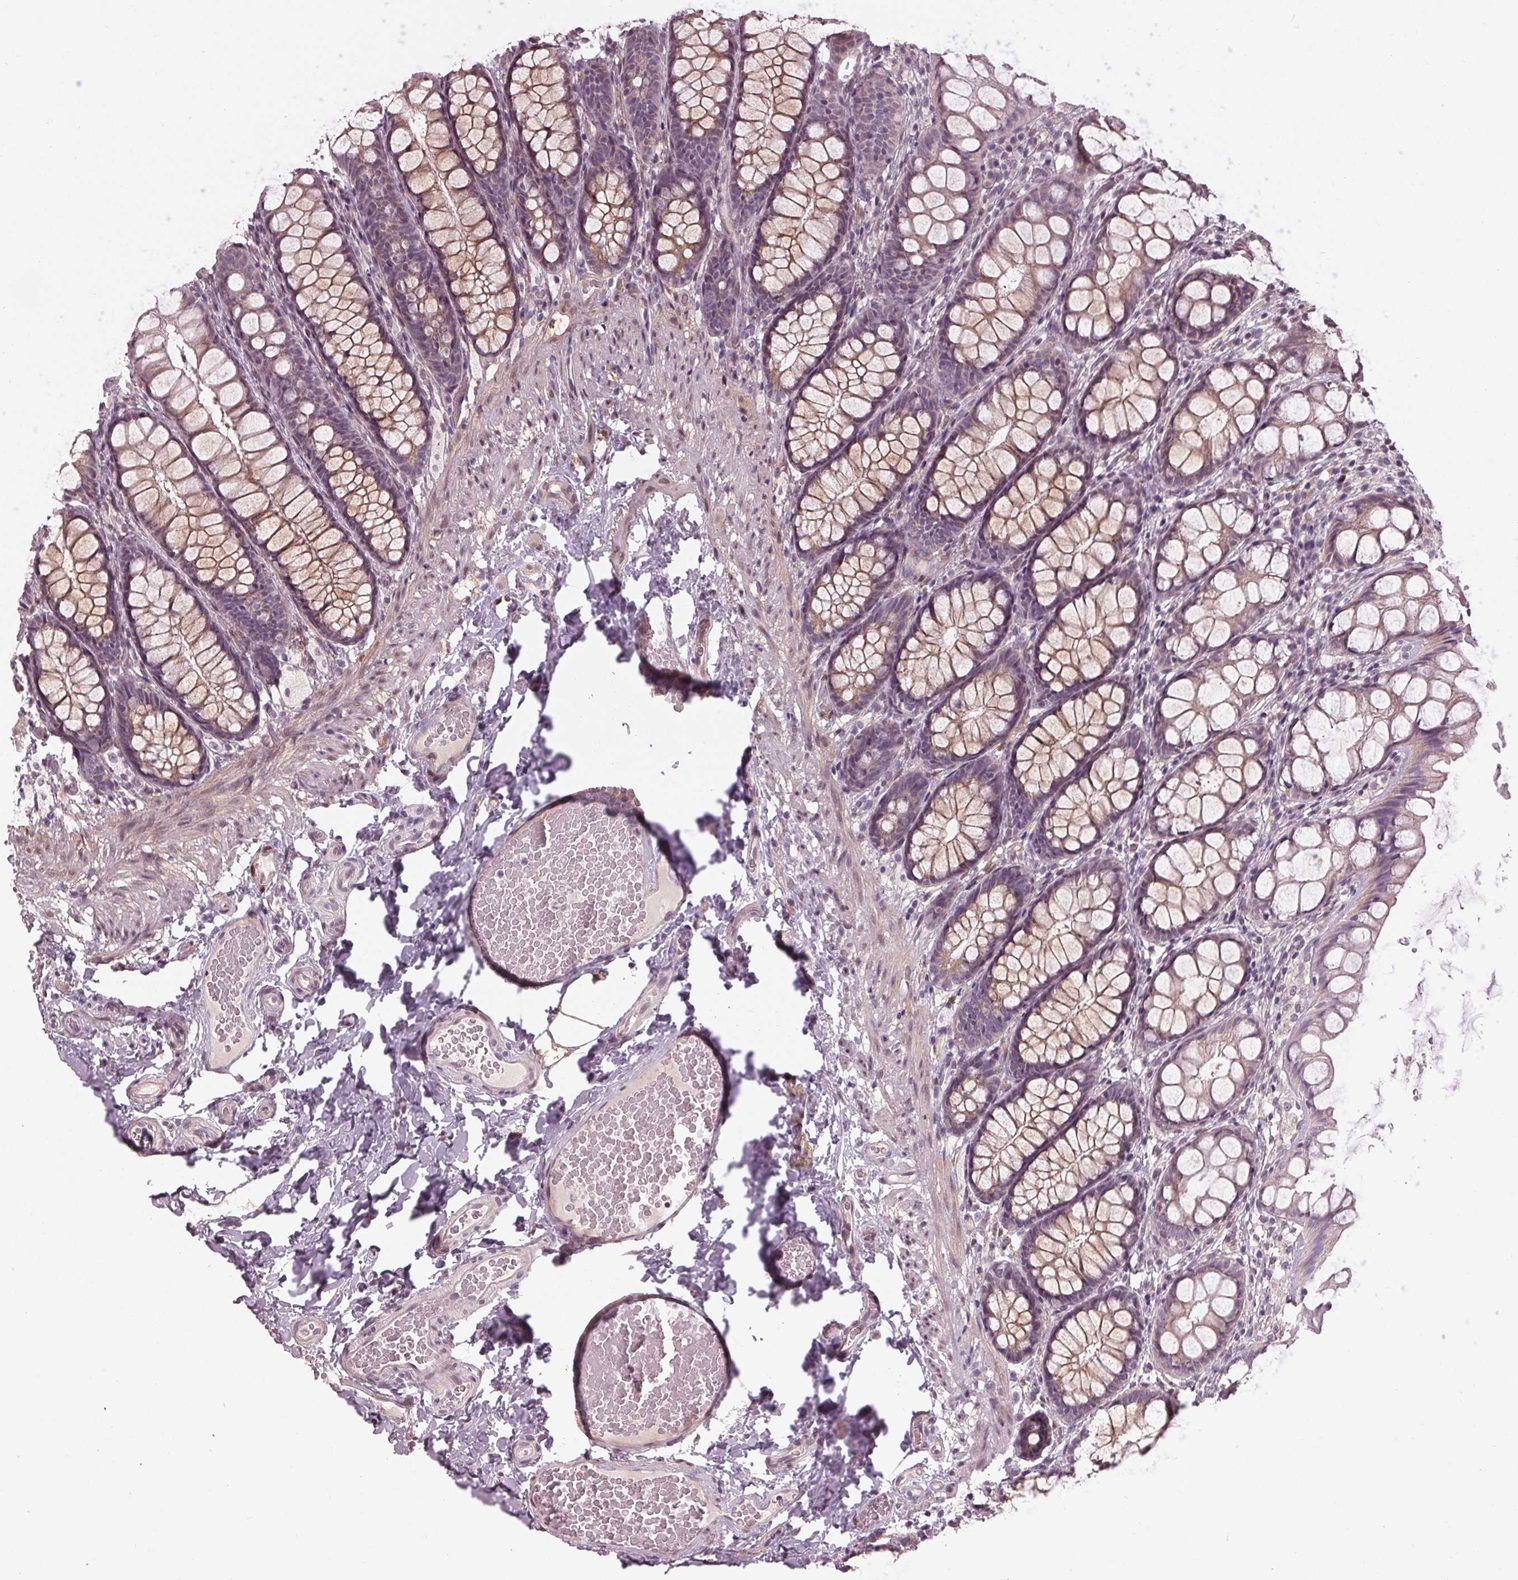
{"staining": {"intensity": "moderate", "quantity": "<25%", "location": "nuclear"}, "tissue": "colon", "cell_type": "Endothelial cells", "image_type": "normal", "snomed": [{"axis": "morphology", "description": "Normal tissue, NOS"}, {"axis": "topography", "description": "Colon"}], "caption": "High-magnification brightfield microscopy of unremarkable colon stained with DAB (3,3'-diaminobenzidine) (brown) and counterstained with hematoxylin (blue). endothelial cells exhibit moderate nuclear positivity is present in about<25% of cells.", "gene": "ZNF605", "patient": {"sex": "male", "age": 47}}